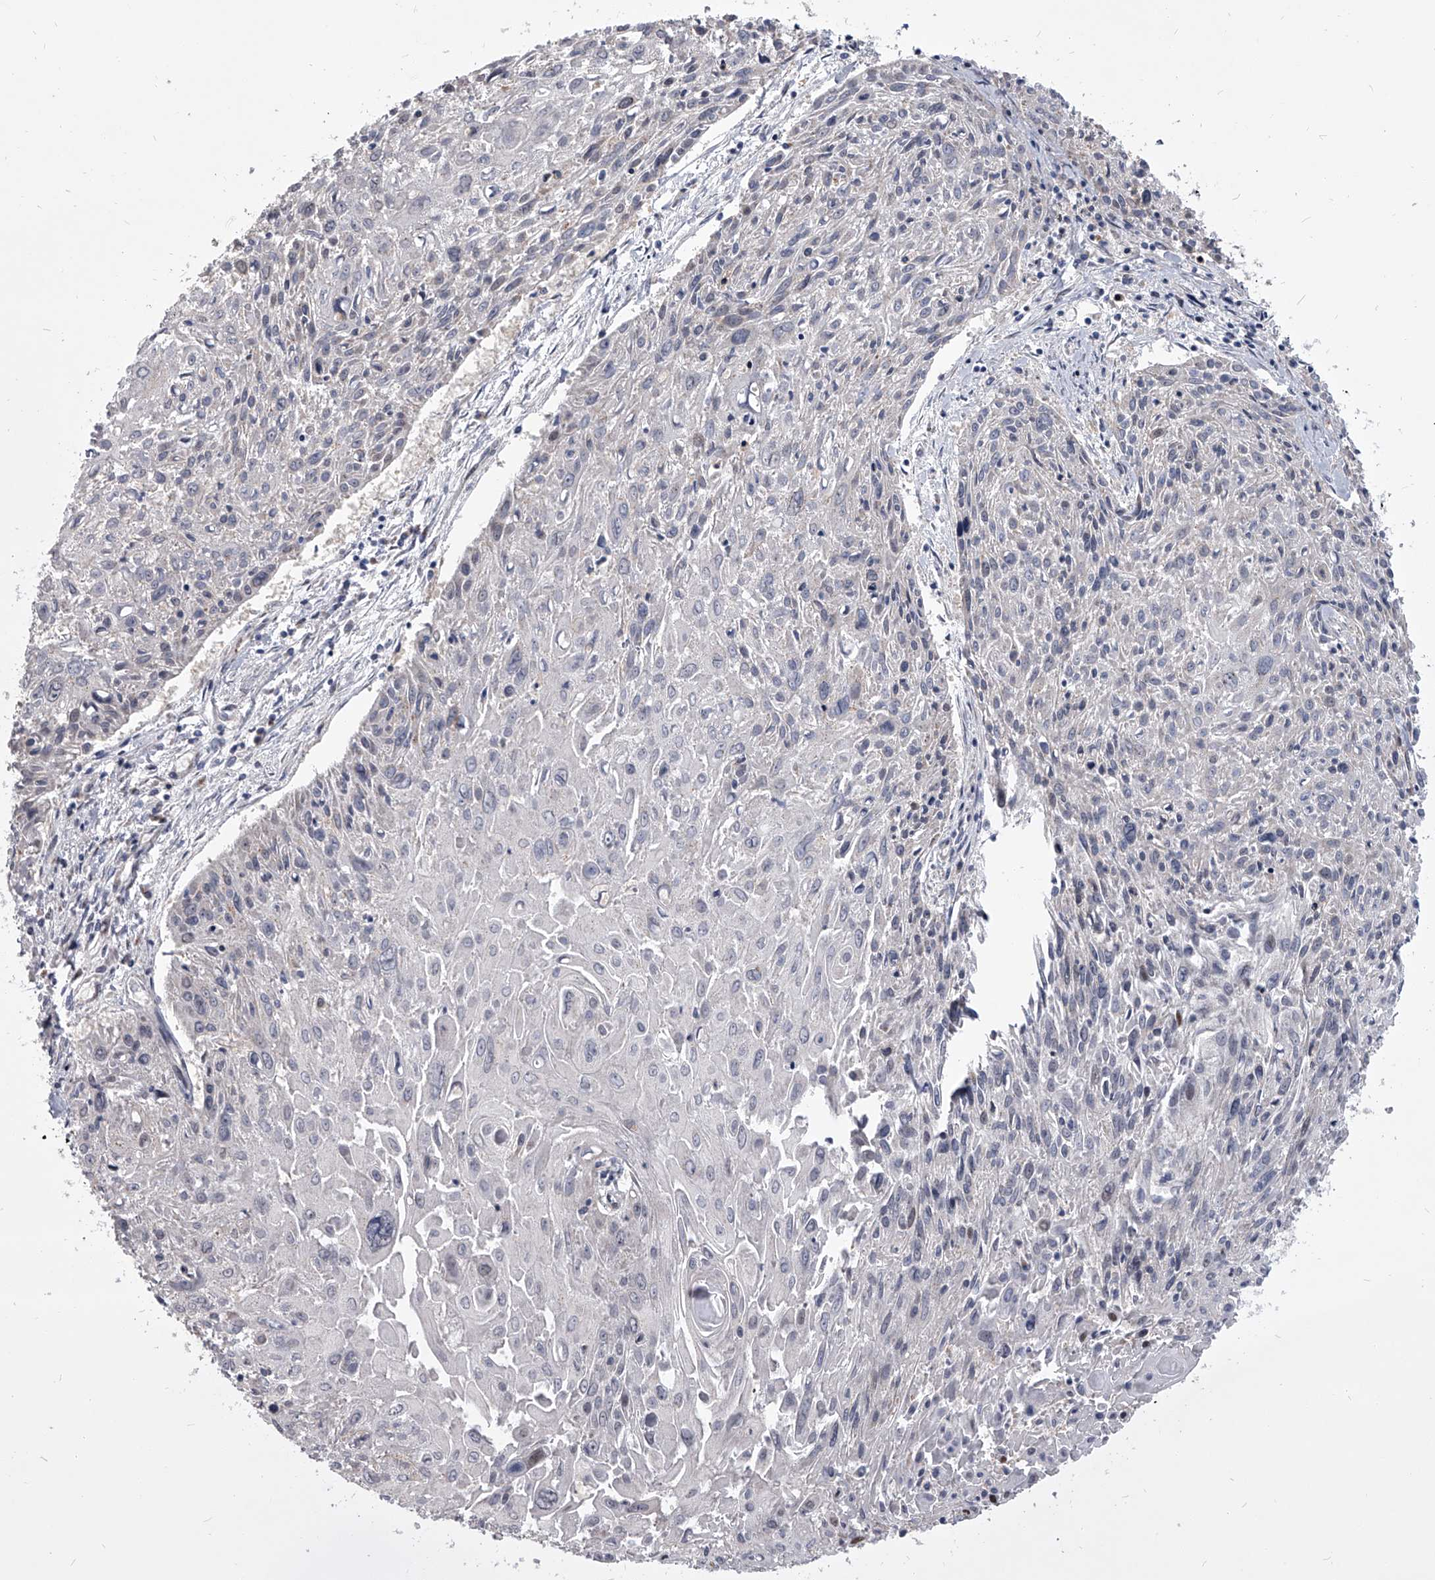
{"staining": {"intensity": "negative", "quantity": "none", "location": "none"}, "tissue": "cervical cancer", "cell_type": "Tumor cells", "image_type": "cancer", "snomed": [{"axis": "morphology", "description": "Squamous cell carcinoma, NOS"}, {"axis": "topography", "description": "Cervix"}], "caption": "A micrograph of human cervical cancer (squamous cell carcinoma) is negative for staining in tumor cells.", "gene": "EVA1C", "patient": {"sex": "female", "age": 51}}